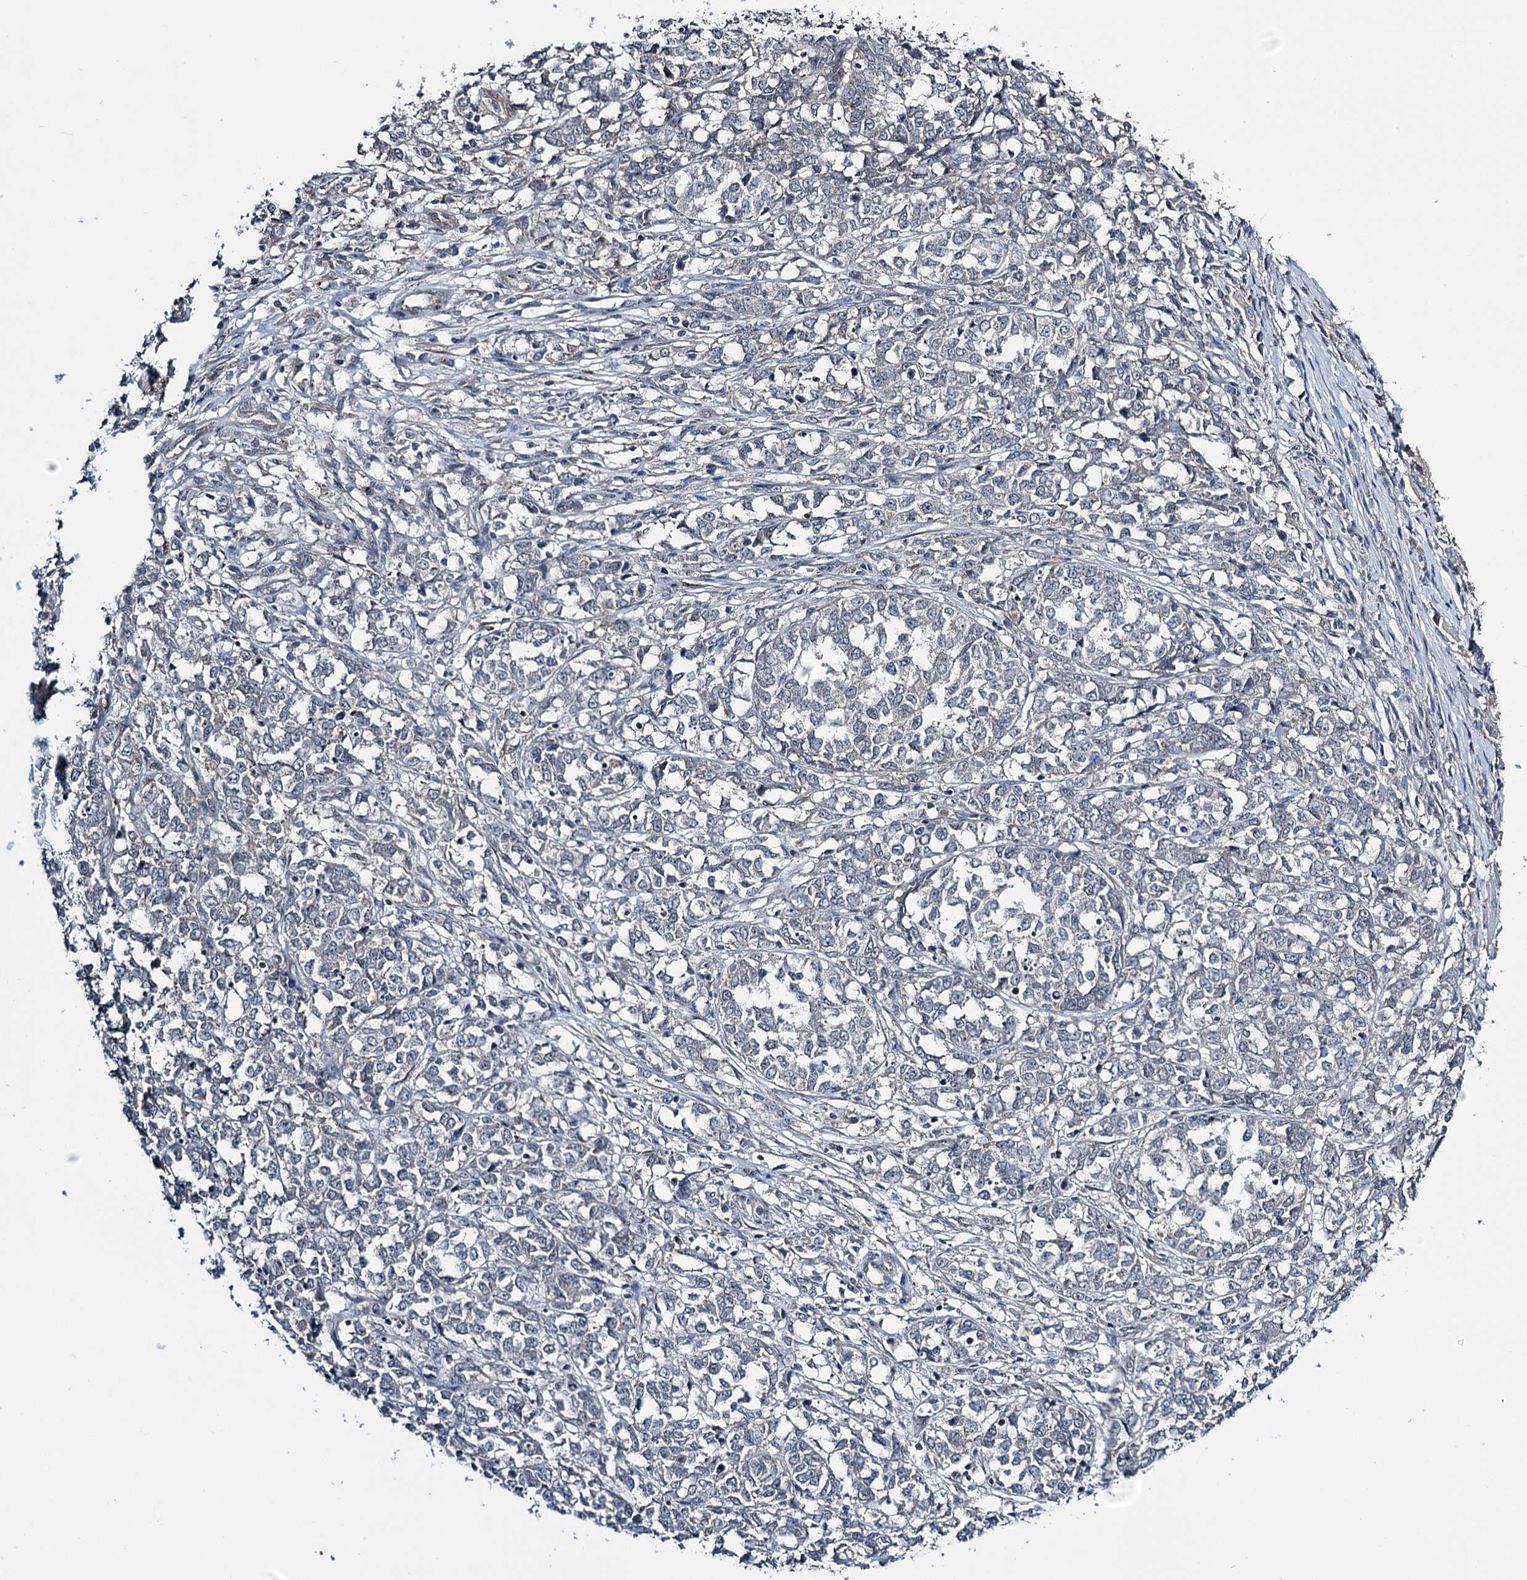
{"staining": {"intensity": "negative", "quantity": "none", "location": "none"}, "tissue": "melanoma", "cell_type": "Tumor cells", "image_type": "cancer", "snomed": [{"axis": "morphology", "description": "Malignant melanoma, NOS"}, {"axis": "topography", "description": "Skin"}], "caption": "Tumor cells show no significant protein staining in malignant melanoma.", "gene": "DCUN1D4", "patient": {"sex": "female", "age": 72}}